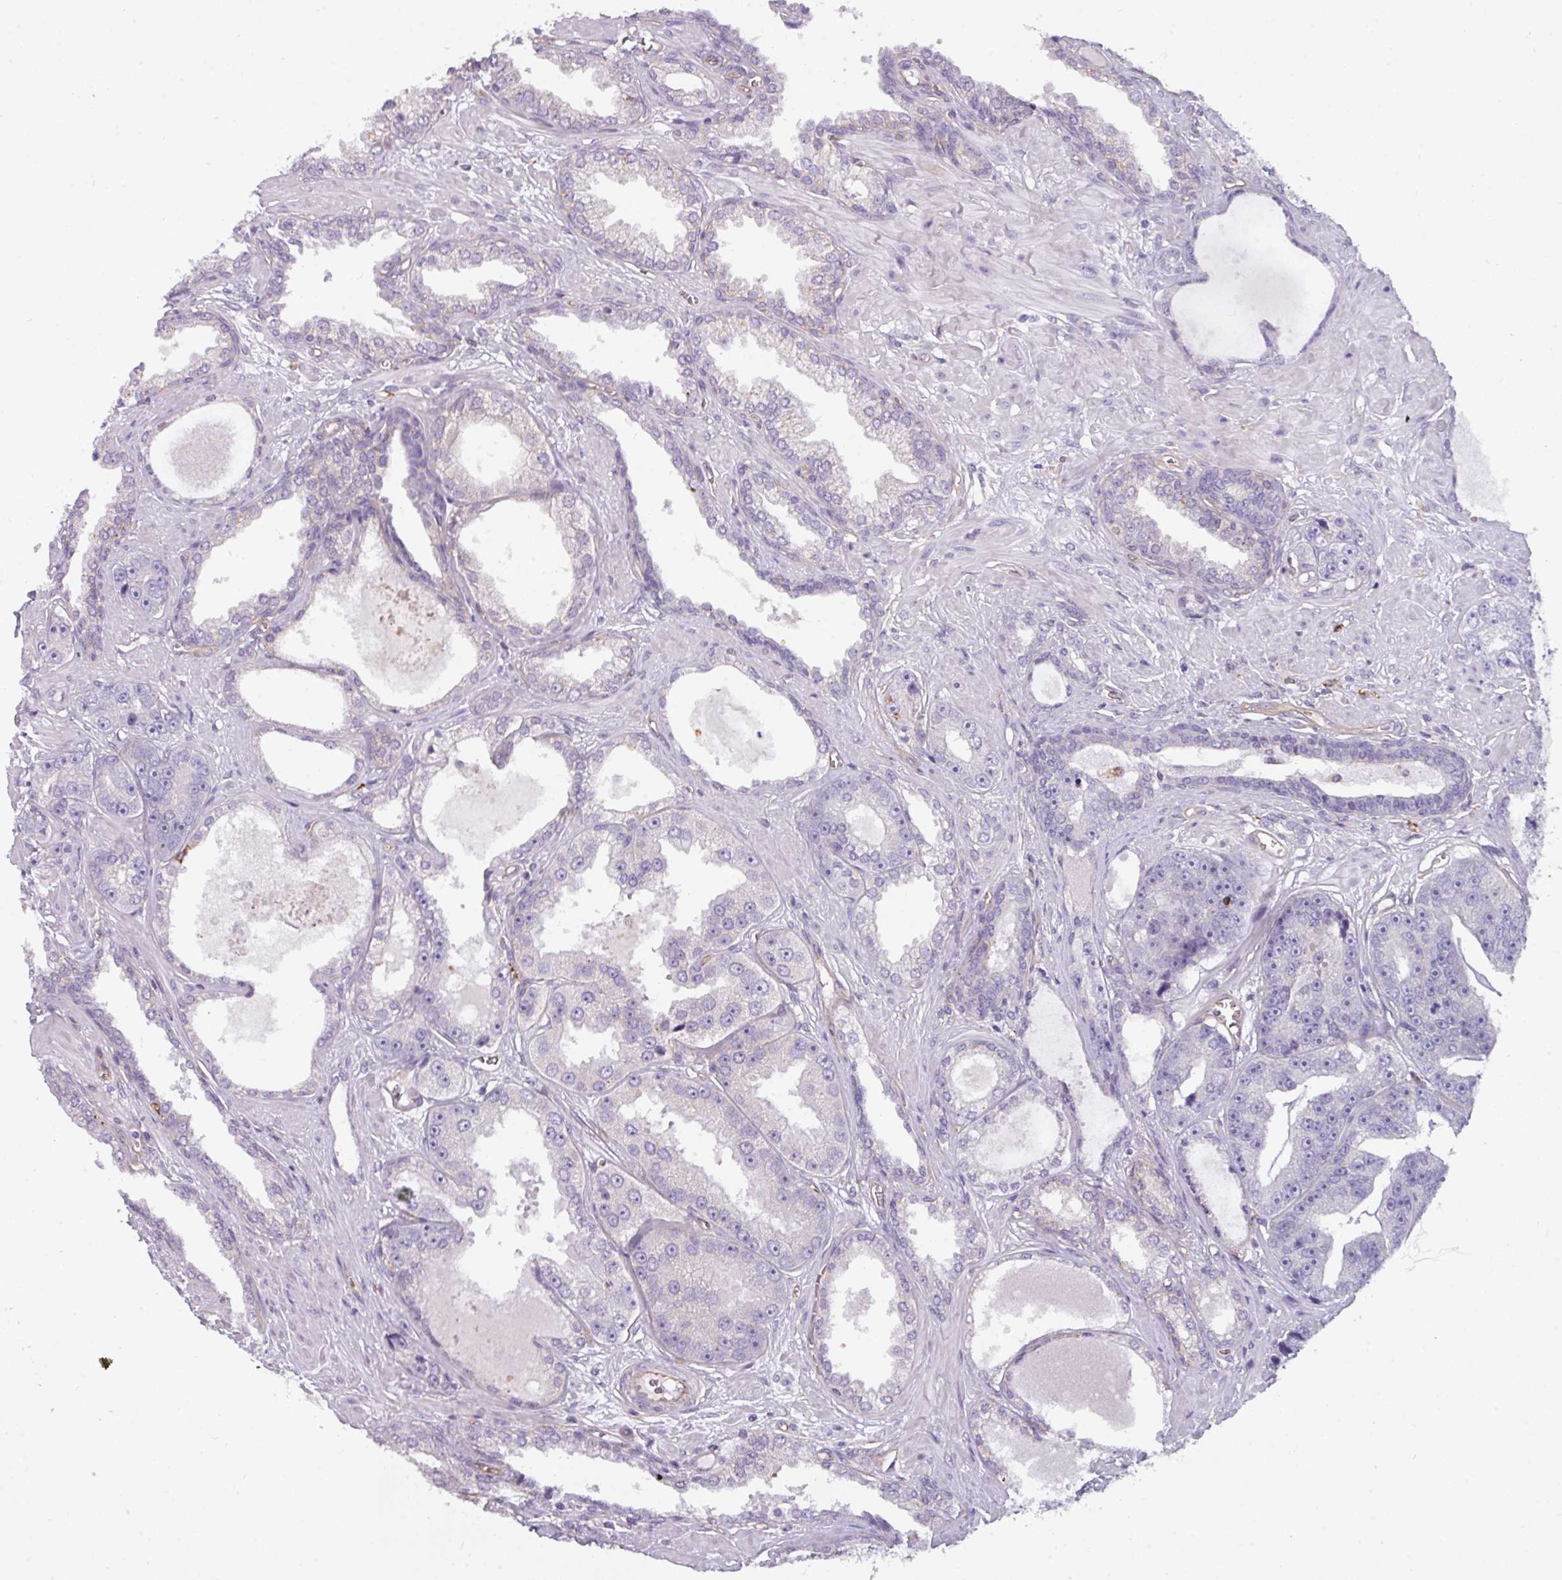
{"staining": {"intensity": "negative", "quantity": "none", "location": "none"}, "tissue": "prostate cancer", "cell_type": "Tumor cells", "image_type": "cancer", "snomed": [{"axis": "morphology", "description": "Adenocarcinoma, High grade"}, {"axis": "topography", "description": "Prostate"}], "caption": "High power microscopy image of an IHC image of prostate cancer (high-grade adenocarcinoma), revealing no significant staining in tumor cells.", "gene": "BUD23", "patient": {"sex": "male", "age": 71}}